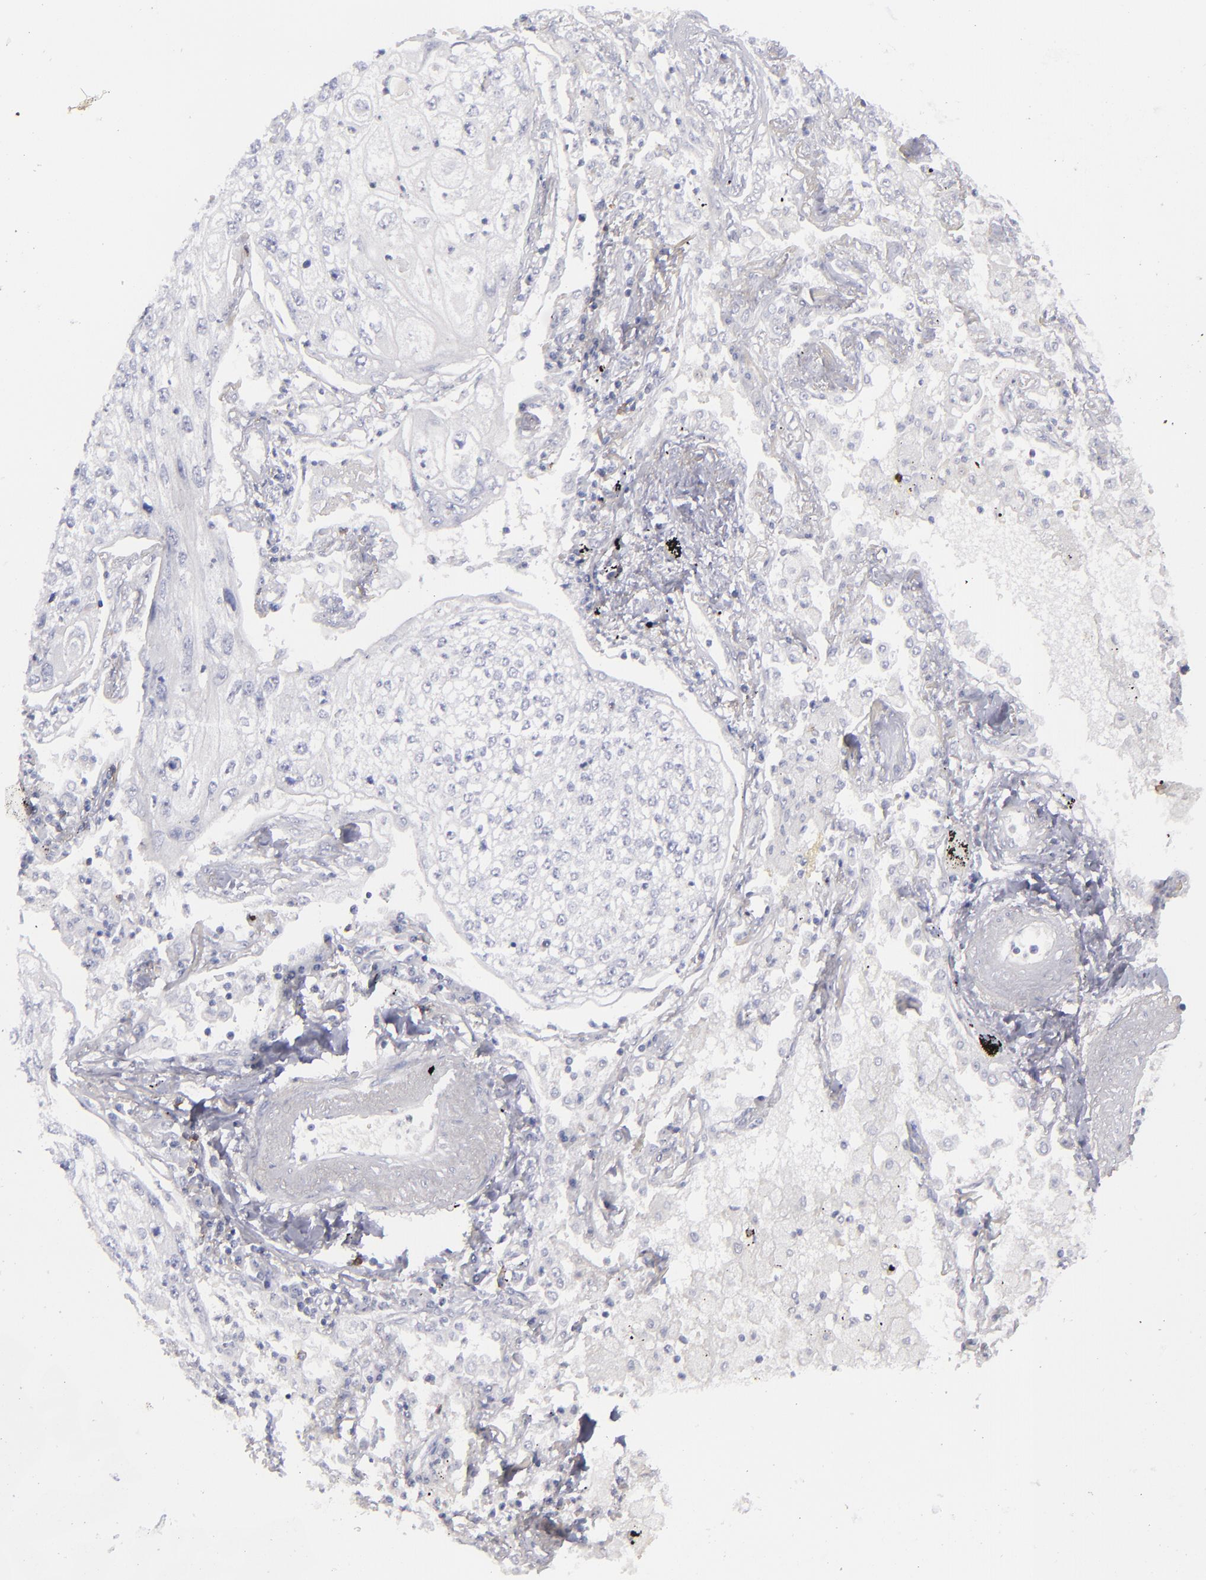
{"staining": {"intensity": "negative", "quantity": "none", "location": "none"}, "tissue": "lung cancer", "cell_type": "Tumor cells", "image_type": "cancer", "snomed": [{"axis": "morphology", "description": "Squamous cell carcinoma, NOS"}, {"axis": "topography", "description": "Lung"}], "caption": "DAB immunohistochemical staining of squamous cell carcinoma (lung) demonstrates no significant staining in tumor cells. (DAB IHC, high magnification).", "gene": "CD22", "patient": {"sex": "male", "age": 75}}